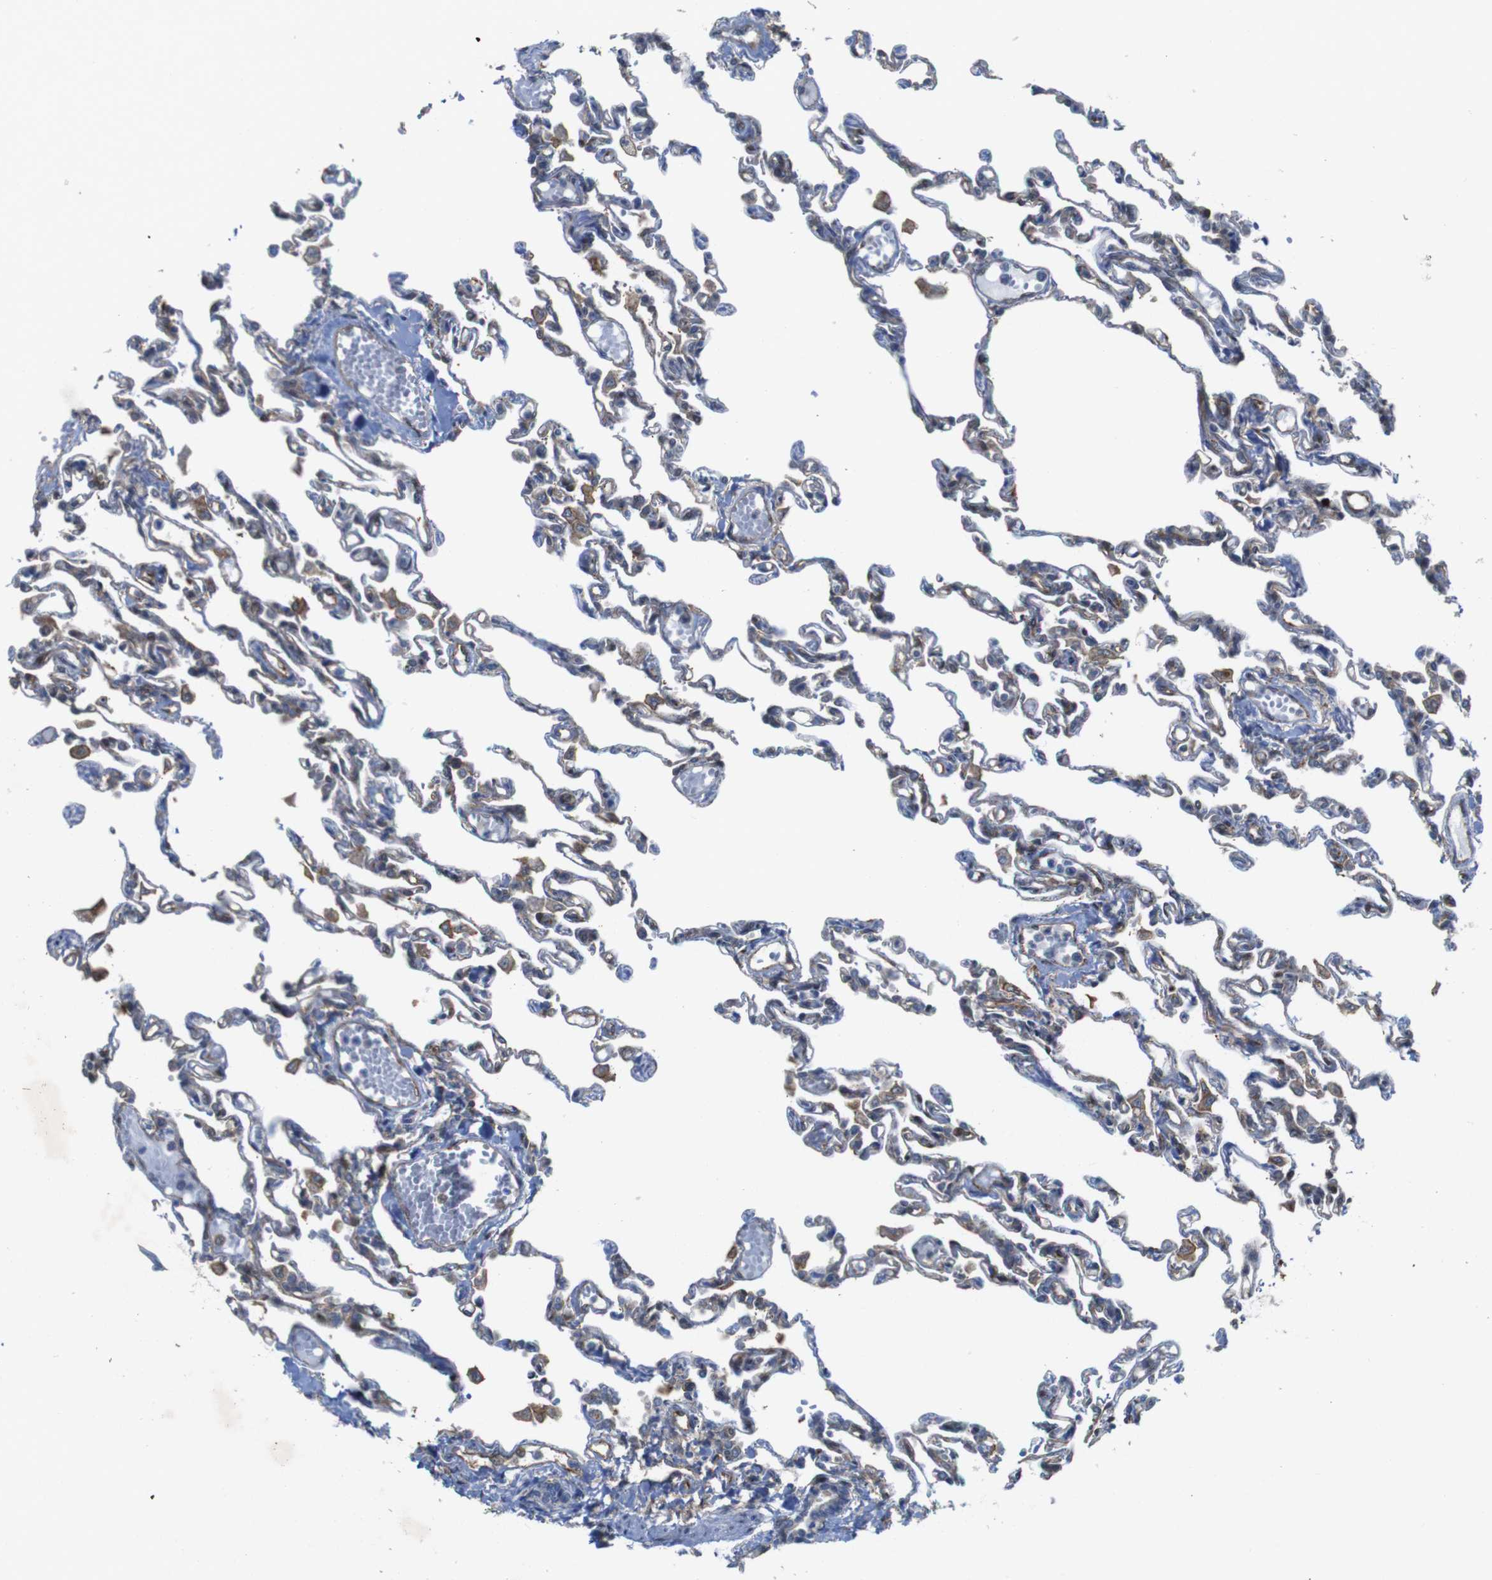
{"staining": {"intensity": "moderate", "quantity": "25%-75%", "location": "cytoplasmic/membranous"}, "tissue": "lung", "cell_type": "Alveolar cells", "image_type": "normal", "snomed": [{"axis": "morphology", "description": "Normal tissue, NOS"}, {"axis": "topography", "description": "Lung"}], "caption": "Immunohistochemical staining of unremarkable lung demonstrates medium levels of moderate cytoplasmic/membranous positivity in about 25%-75% of alveolar cells.", "gene": "PTGER4", "patient": {"sex": "male", "age": 21}}